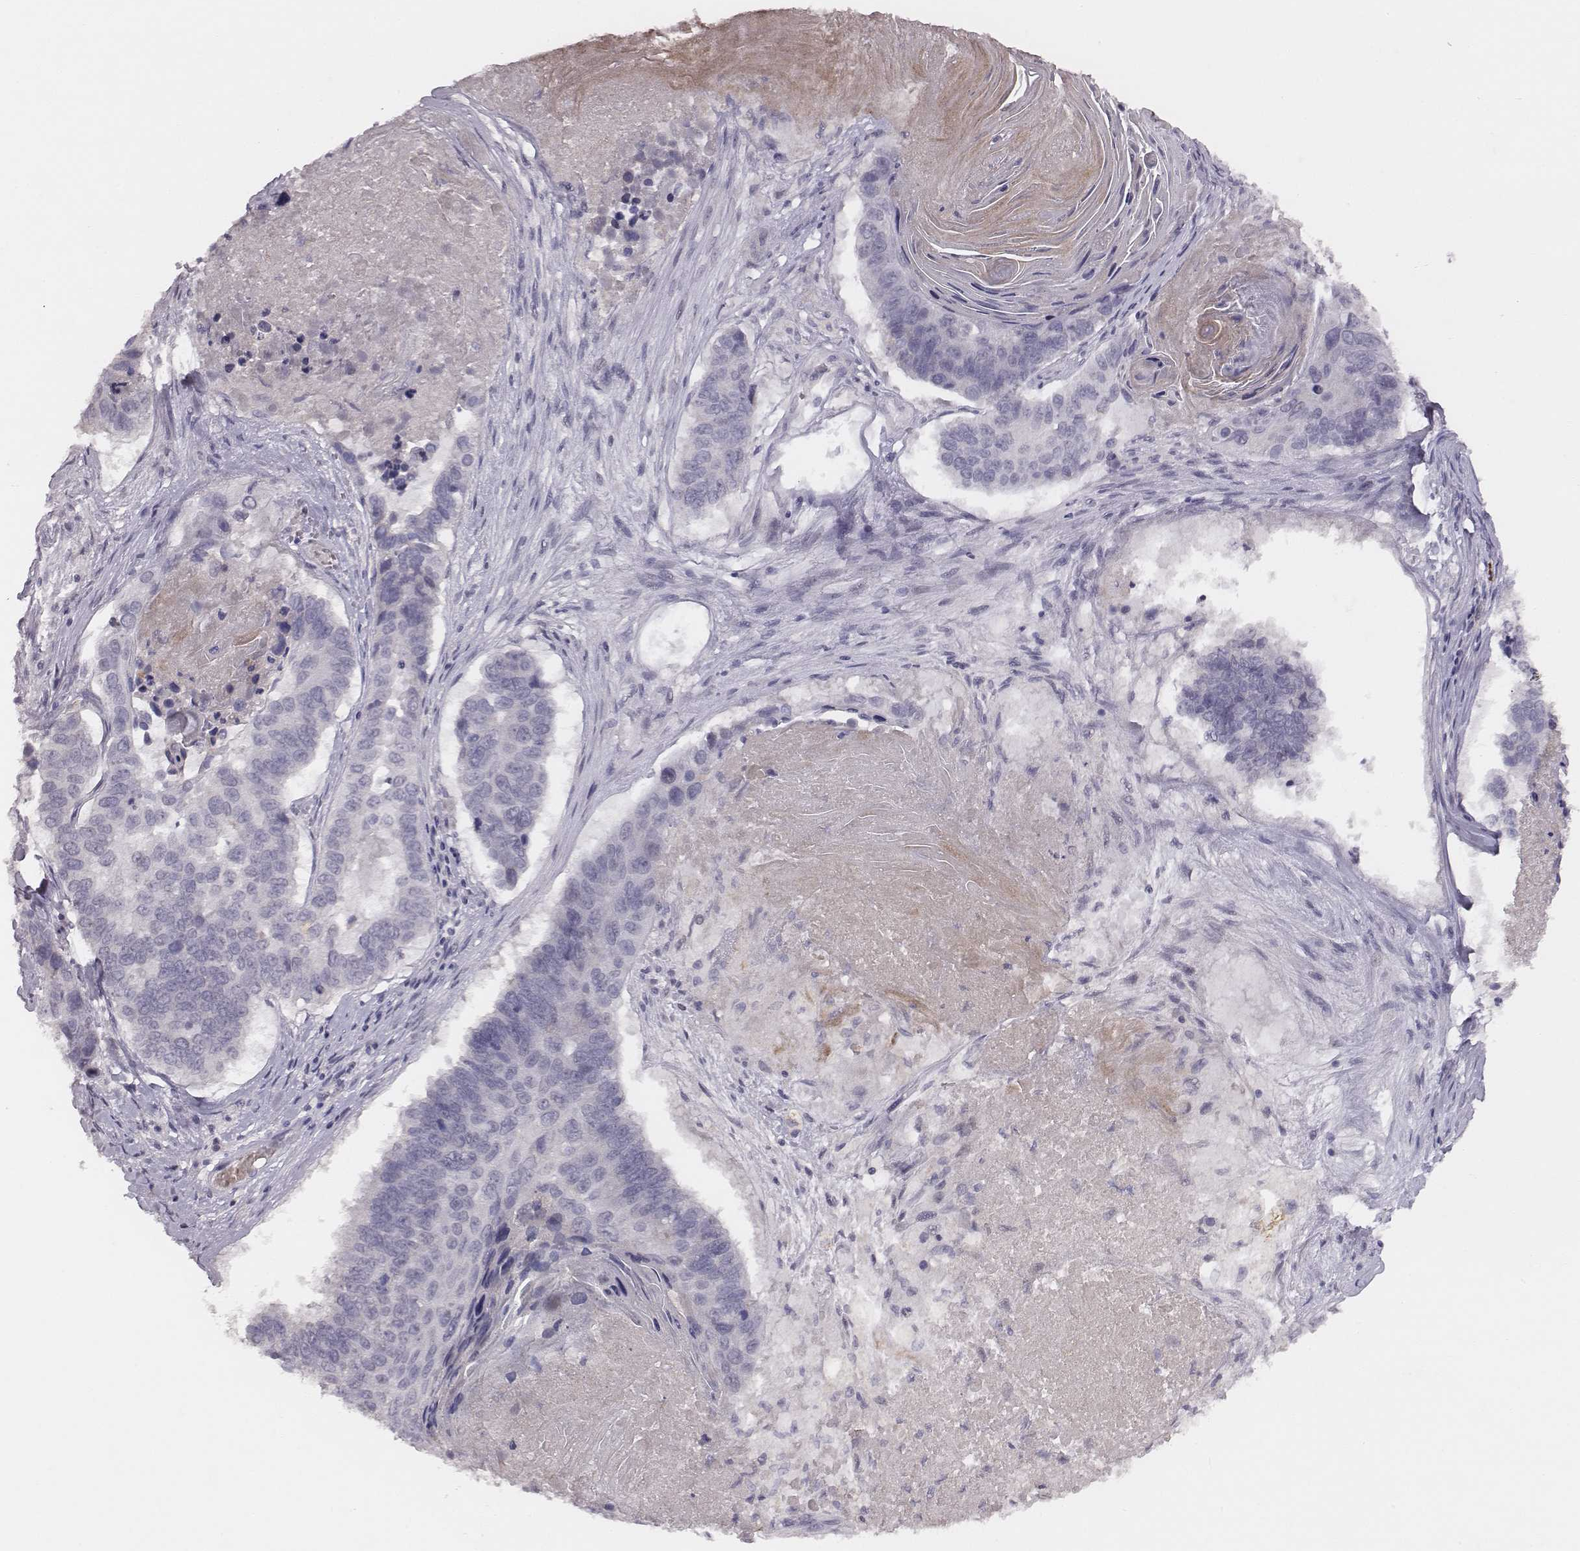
{"staining": {"intensity": "negative", "quantity": "none", "location": "none"}, "tissue": "lung cancer", "cell_type": "Tumor cells", "image_type": "cancer", "snomed": [{"axis": "morphology", "description": "Squamous cell carcinoma, NOS"}, {"axis": "topography", "description": "Lung"}], "caption": "This is an immunohistochemistry image of human lung cancer (squamous cell carcinoma). There is no staining in tumor cells.", "gene": "SLC22A6", "patient": {"sex": "male", "age": 73}}